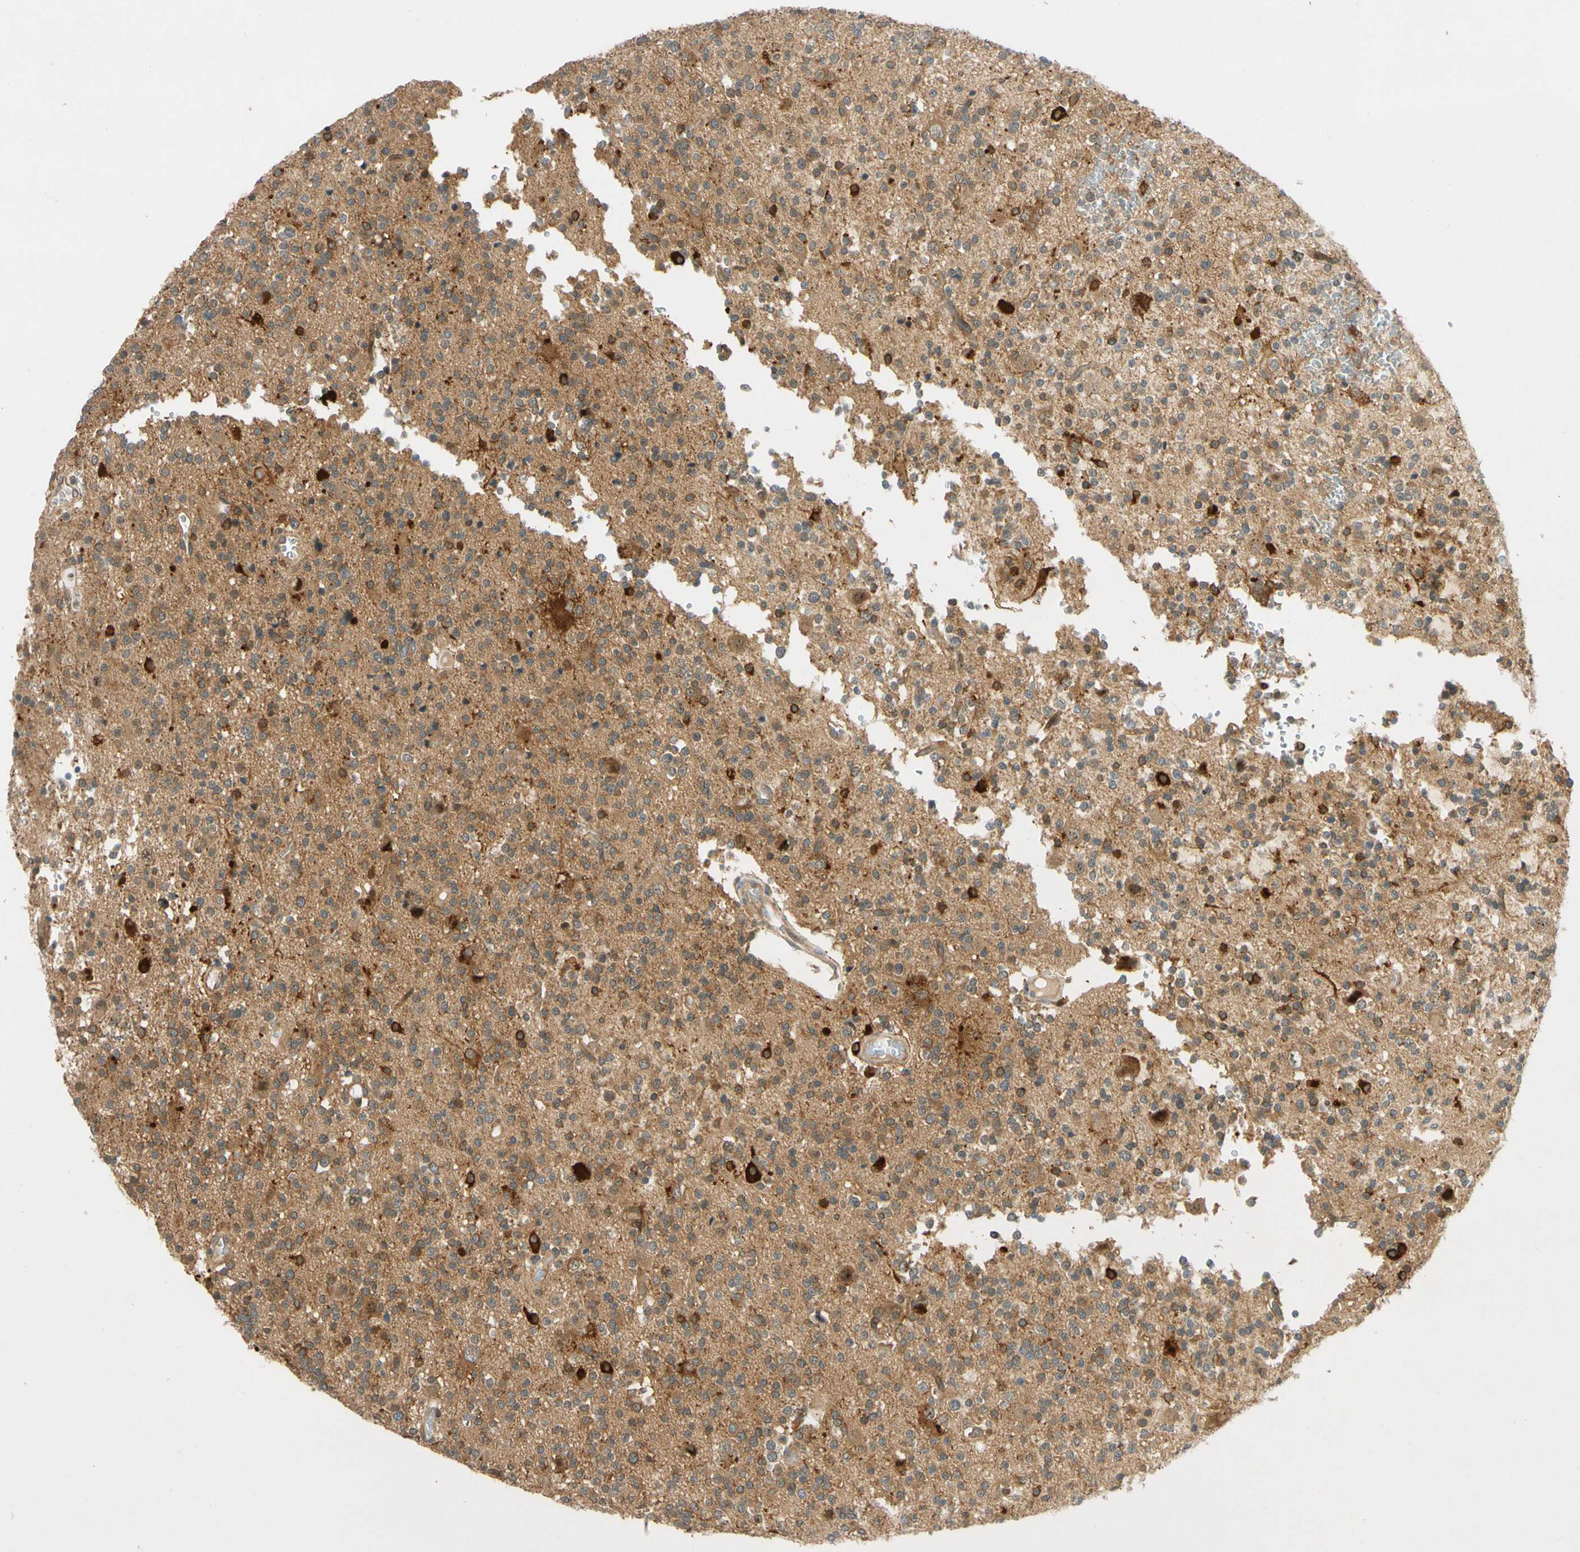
{"staining": {"intensity": "moderate", "quantity": "25%-75%", "location": "cytoplasmic/membranous"}, "tissue": "glioma", "cell_type": "Tumor cells", "image_type": "cancer", "snomed": [{"axis": "morphology", "description": "Glioma, malignant, High grade"}, {"axis": "topography", "description": "Brain"}], "caption": "High-grade glioma (malignant) was stained to show a protein in brown. There is medium levels of moderate cytoplasmic/membranous positivity in about 25%-75% of tumor cells. (DAB IHC with brightfield microscopy, high magnification).", "gene": "GATD1", "patient": {"sex": "male", "age": 47}}